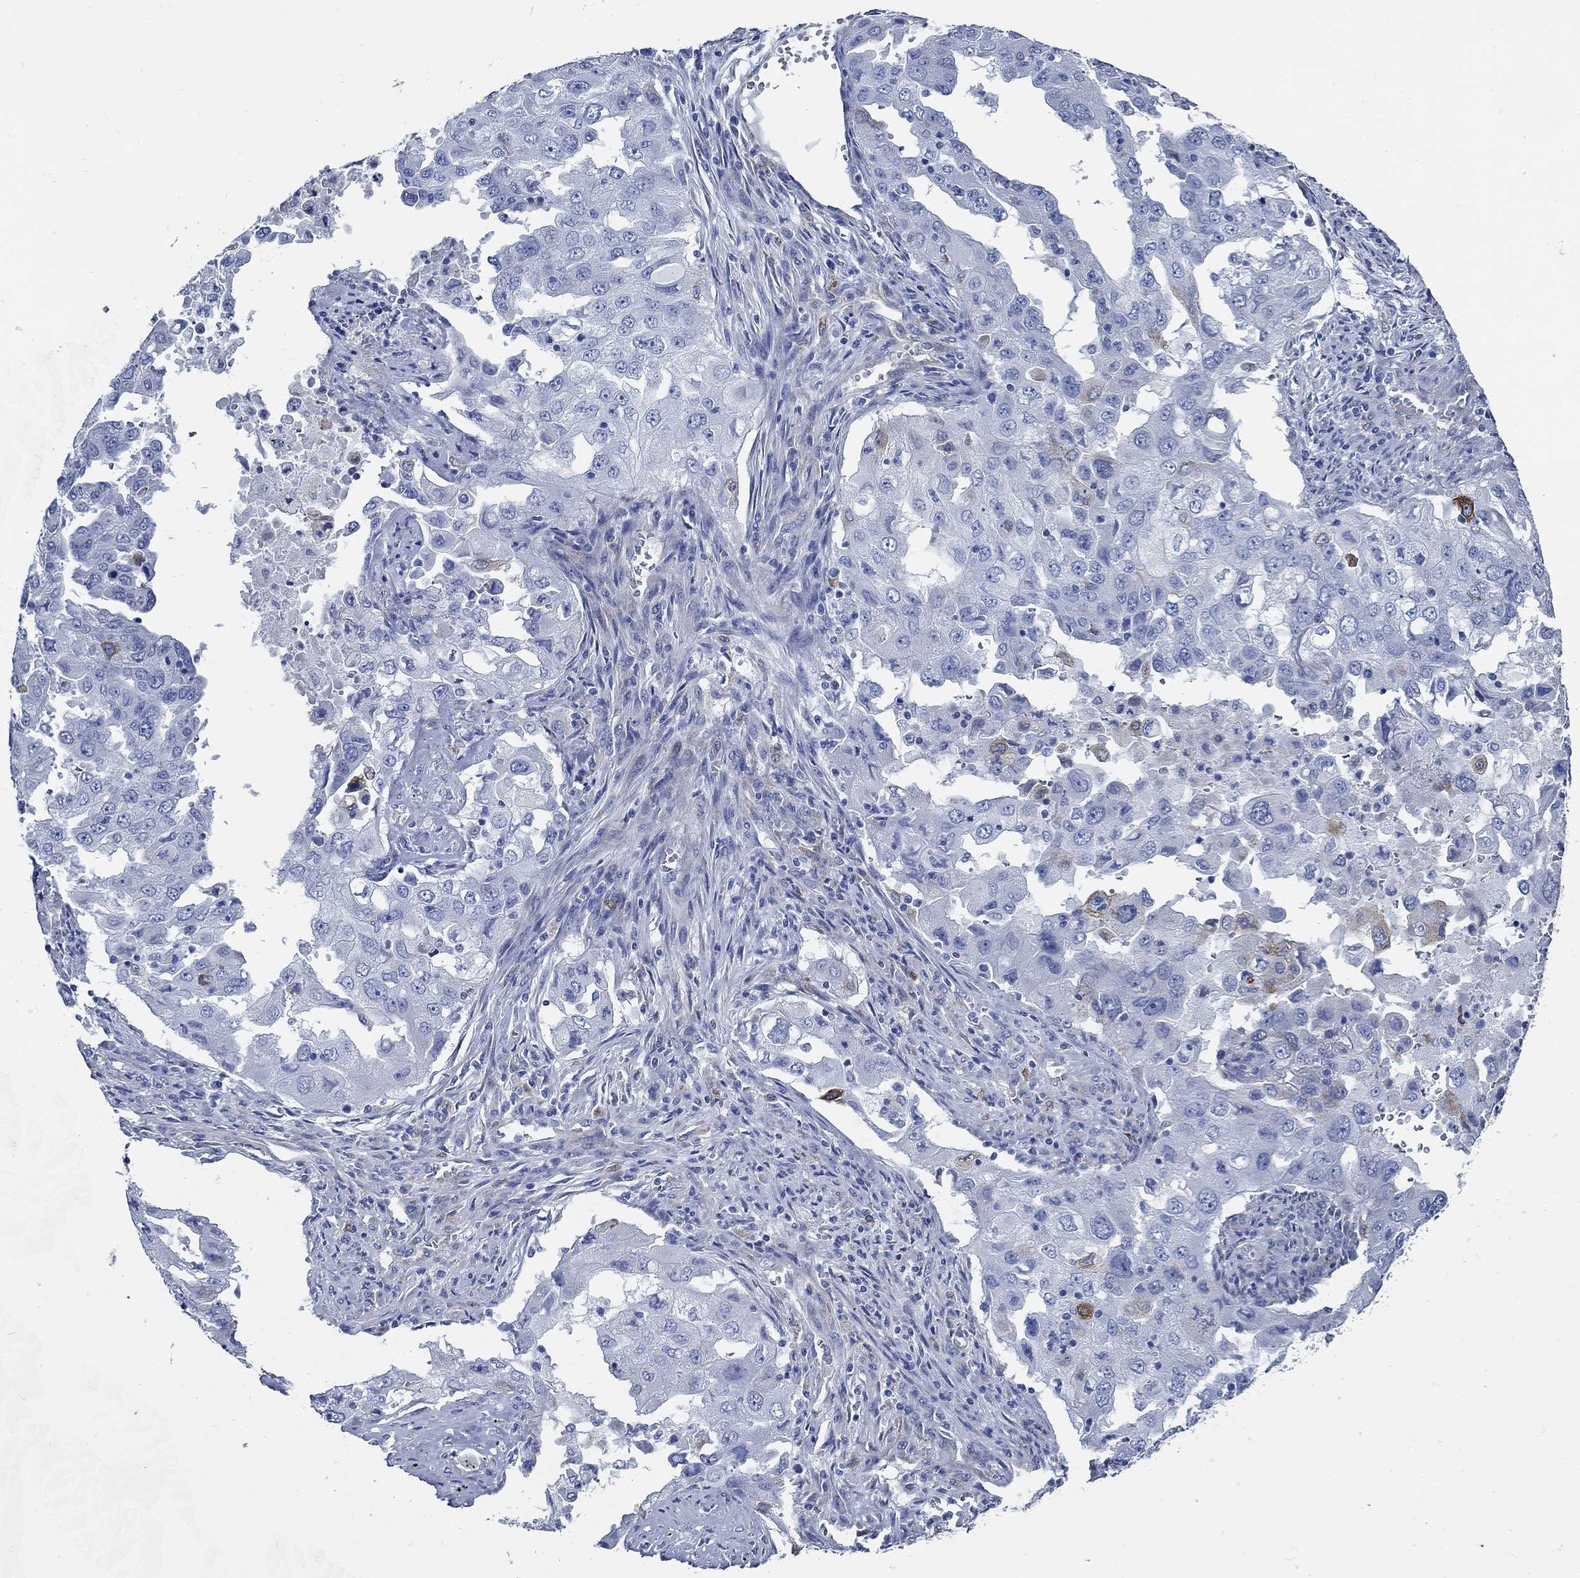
{"staining": {"intensity": "moderate", "quantity": "<25%", "location": "cytoplasmic/membranous"}, "tissue": "lung cancer", "cell_type": "Tumor cells", "image_type": "cancer", "snomed": [{"axis": "morphology", "description": "Adenocarcinoma, NOS"}, {"axis": "topography", "description": "Lung"}], "caption": "Human lung adenocarcinoma stained with a protein marker demonstrates moderate staining in tumor cells.", "gene": "HECW2", "patient": {"sex": "female", "age": 61}}